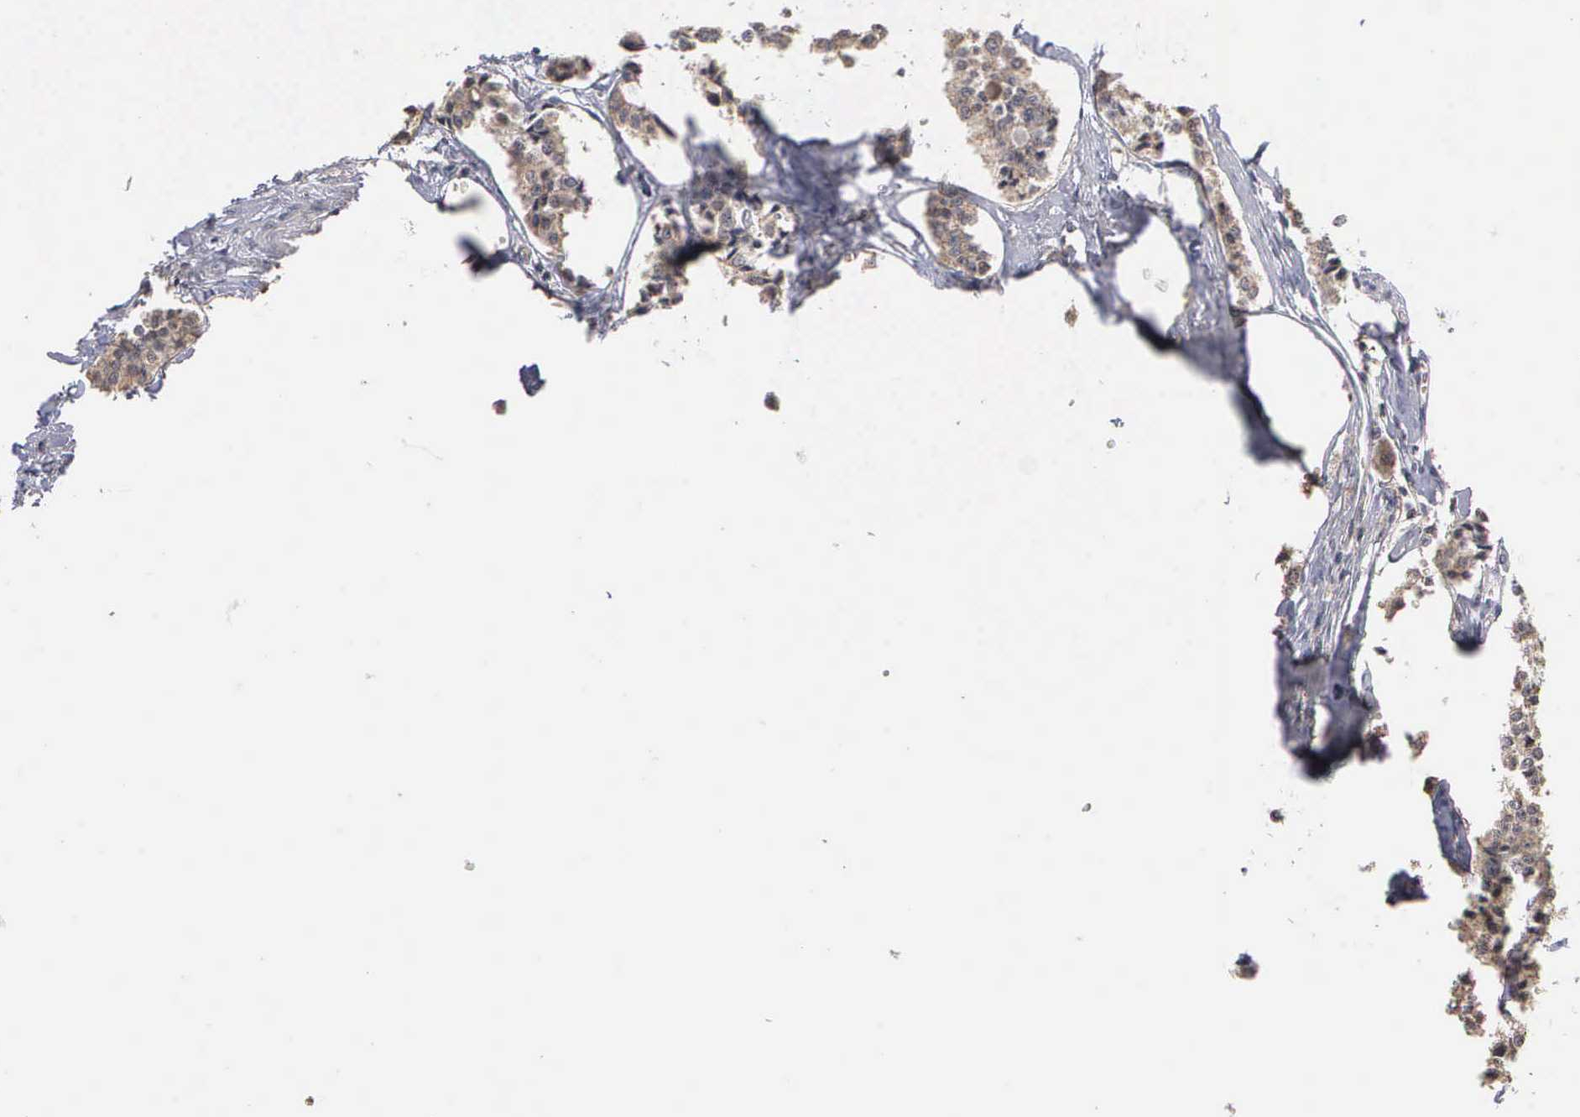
{"staining": {"intensity": "weak", "quantity": ">75%", "location": "cytoplasmic/membranous"}, "tissue": "carcinoid", "cell_type": "Tumor cells", "image_type": "cancer", "snomed": [{"axis": "morphology", "description": "Carcinoid, malignant, NOS"}, {"axis": "topography", "description": "Small intestine"}], "caption": "Malignant carcinoid tissue shows weak cytoplasmic/membranous expression in about >75% of tumor cells", "gene": "KDM6A", "patient": {"sex": "male", "age": 63}}